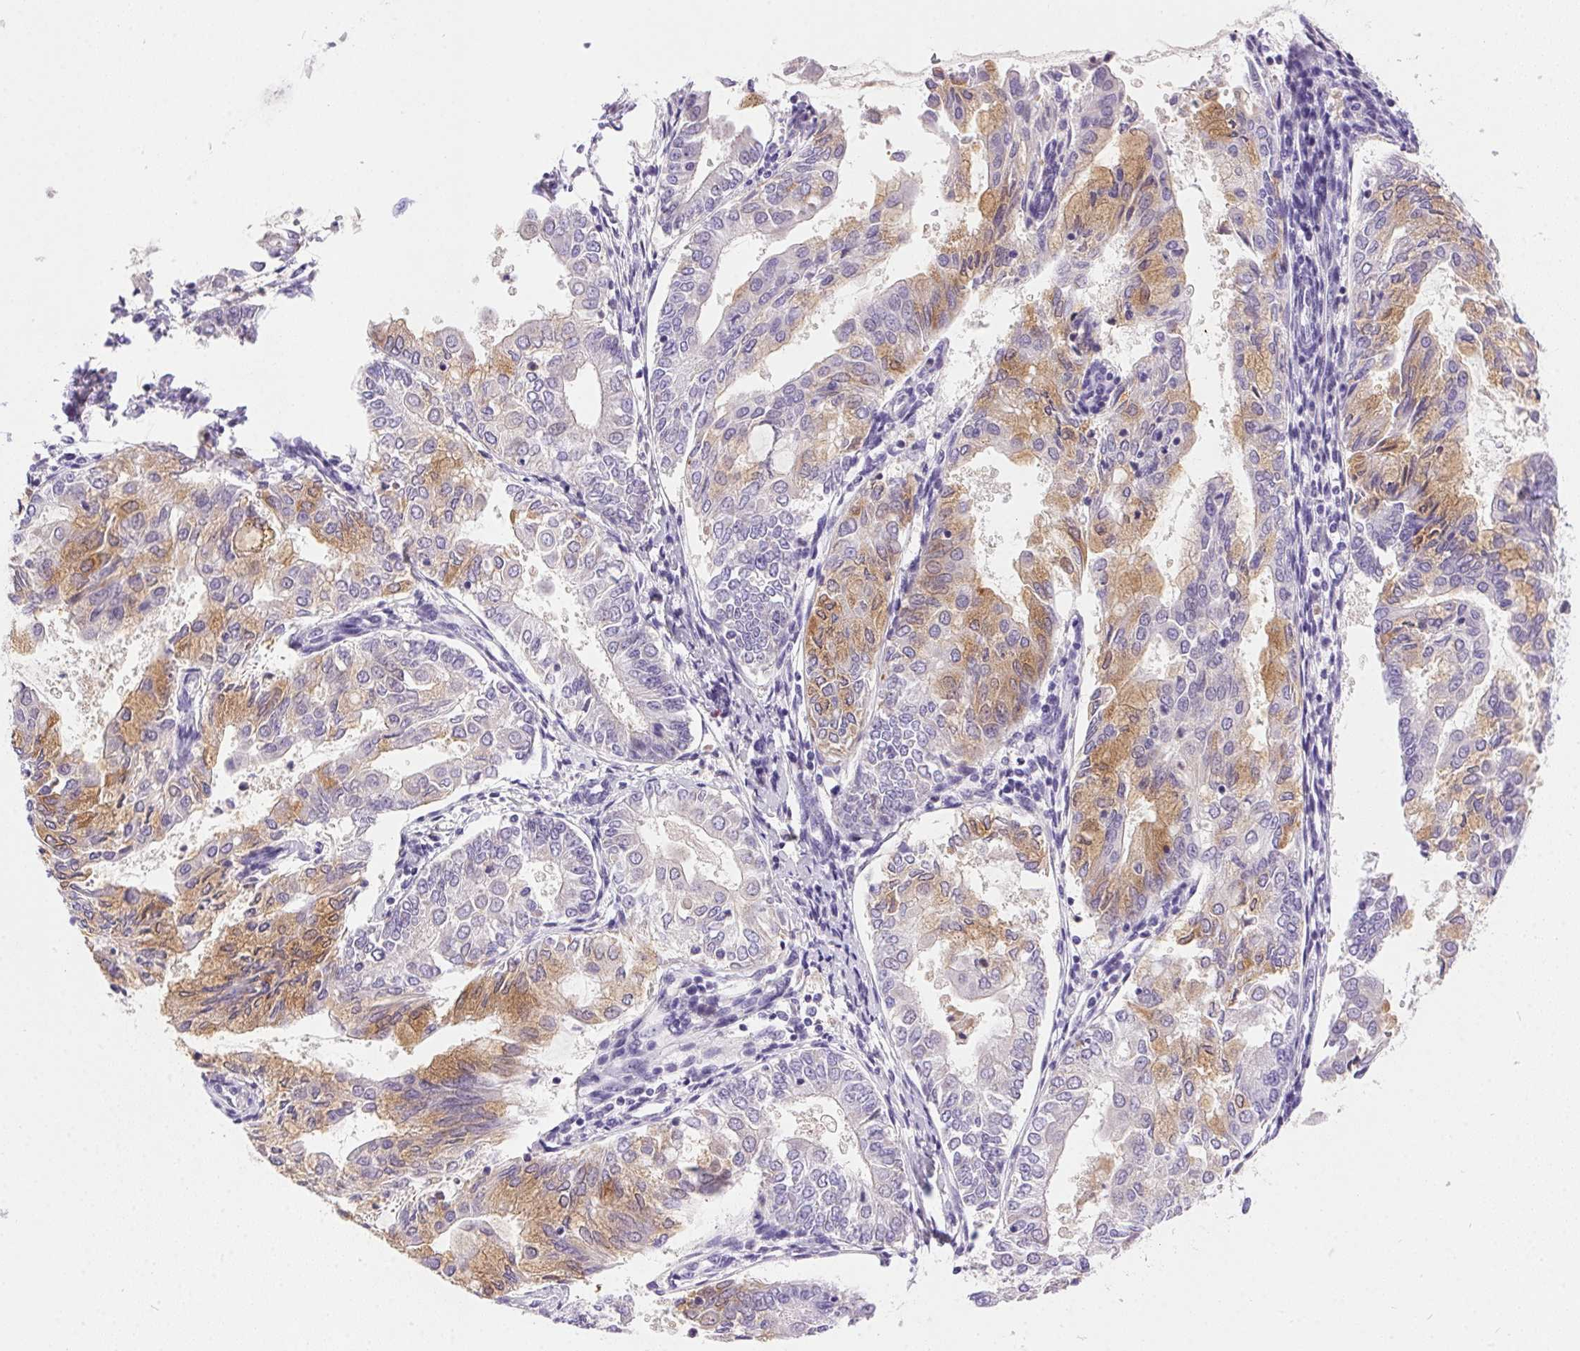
{"staining": {"intensity": "weak", "quantity": "<25%", "location": "cytoplasmic/membranous"}, "tissue": "endometrial cancer", "cell_type": "Tumor cells", "image_type": "cancer", "snomed": [{"axis": "morphology", "description": "Adenocarcinoma, NOS"}, {"axis": "topography", "description": "Endometrium"}], "caption": "Immunohistochemical staining of endometrial cancer demonstrates no significant expression in tumor cells.", "gene": "SSTR4", "patient": {"sex": "female", "age": 68}}